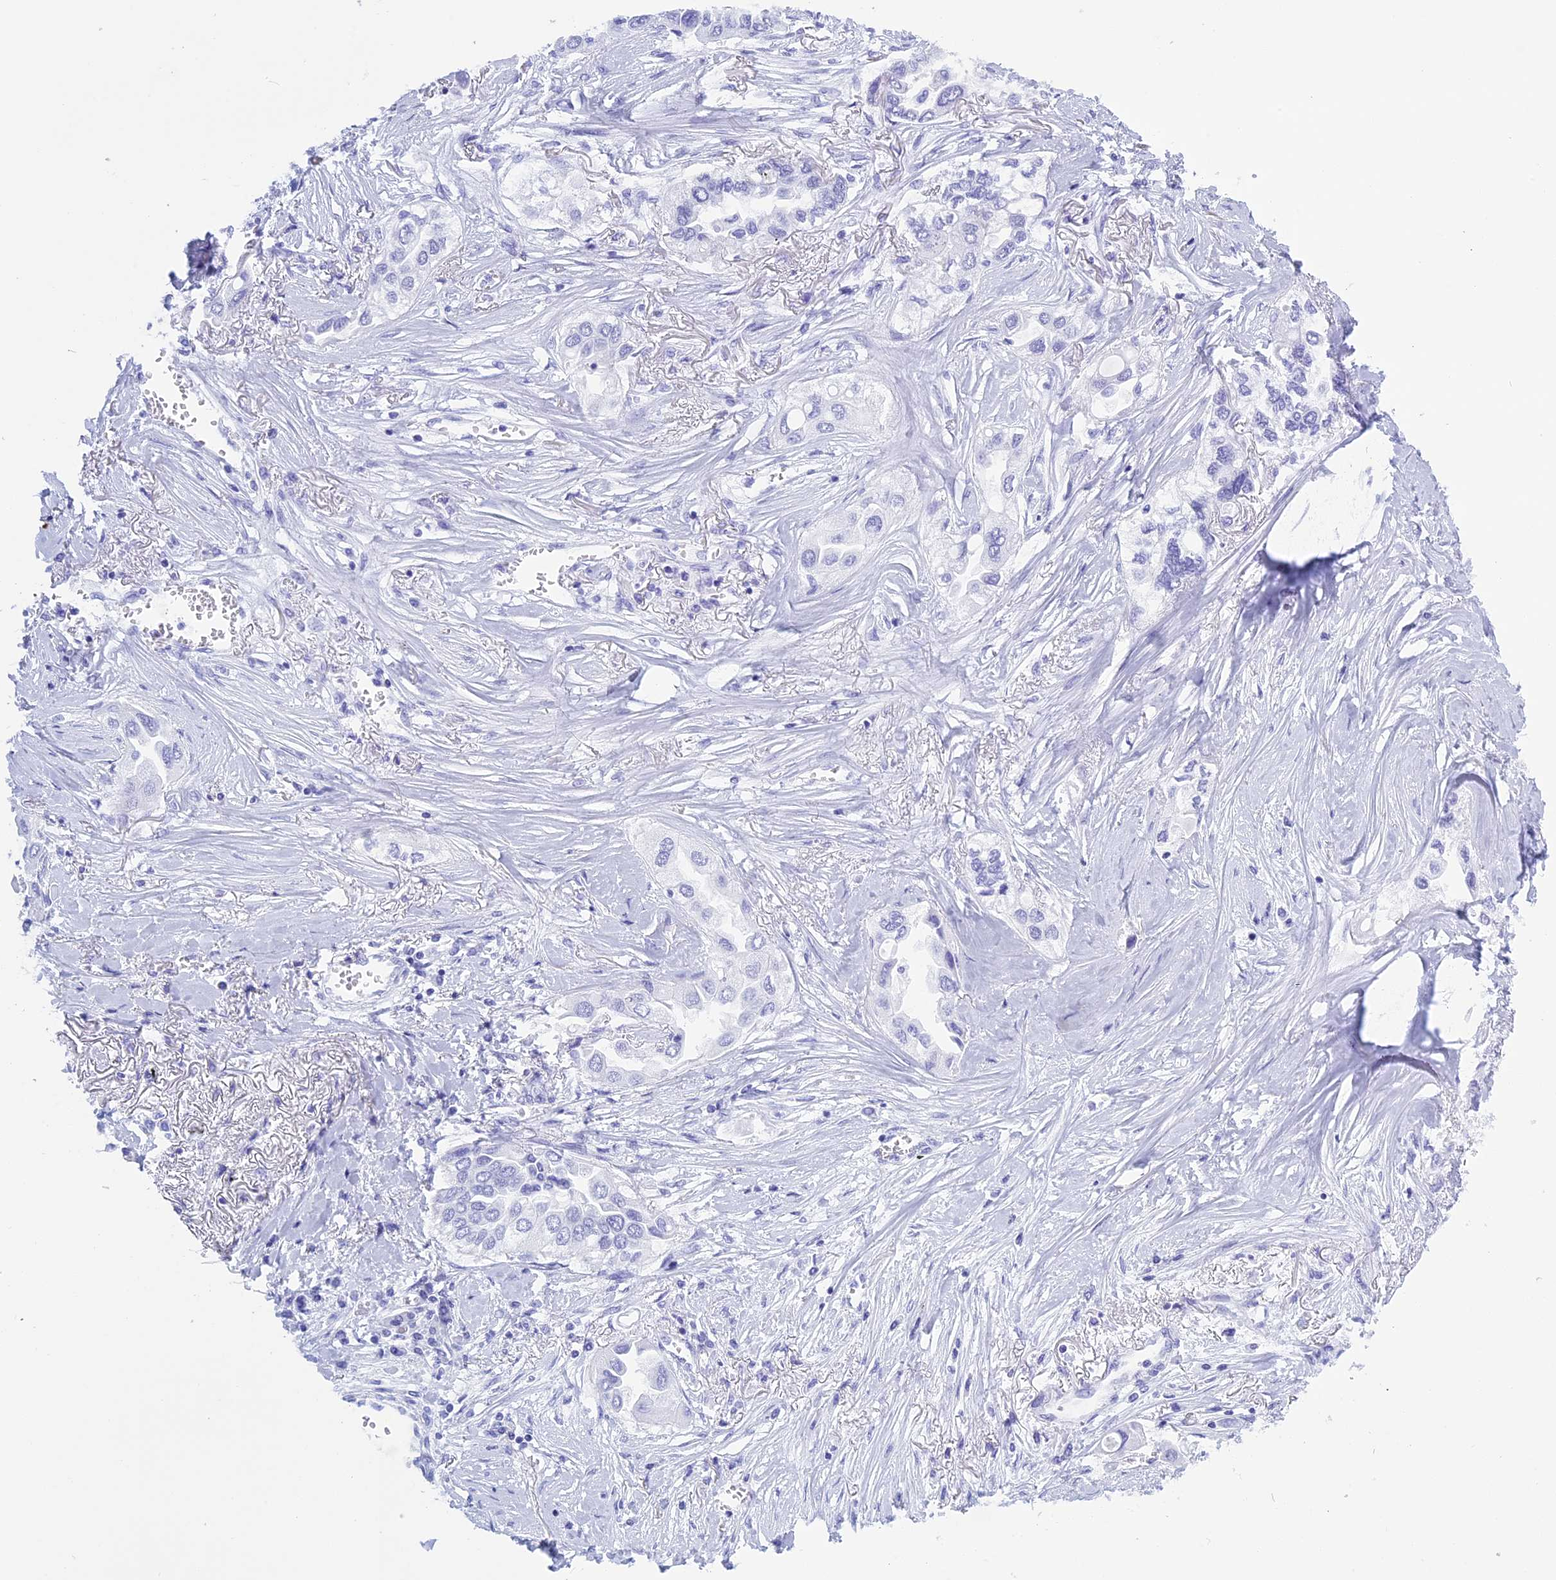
{"staining": {"intensity": "negative", "quantity": "none", "location": "none"}, "tissue": "lung cancer", "cell_type": "Tumor cells", "image_type": "cancer", "snomed": [{"axis": "morphology", "description": "Adenocarcinoma, NOS"}, {"axis": "topography", "description": "Lung"}], "caption": "High power microscopy histopathology image of an immunohistochemistry image of lung adenocarcinoma, revealing no significant staining in tumor cells.", "gene": "KCTD21", "patient": {"sex": "female", "age": 76}}